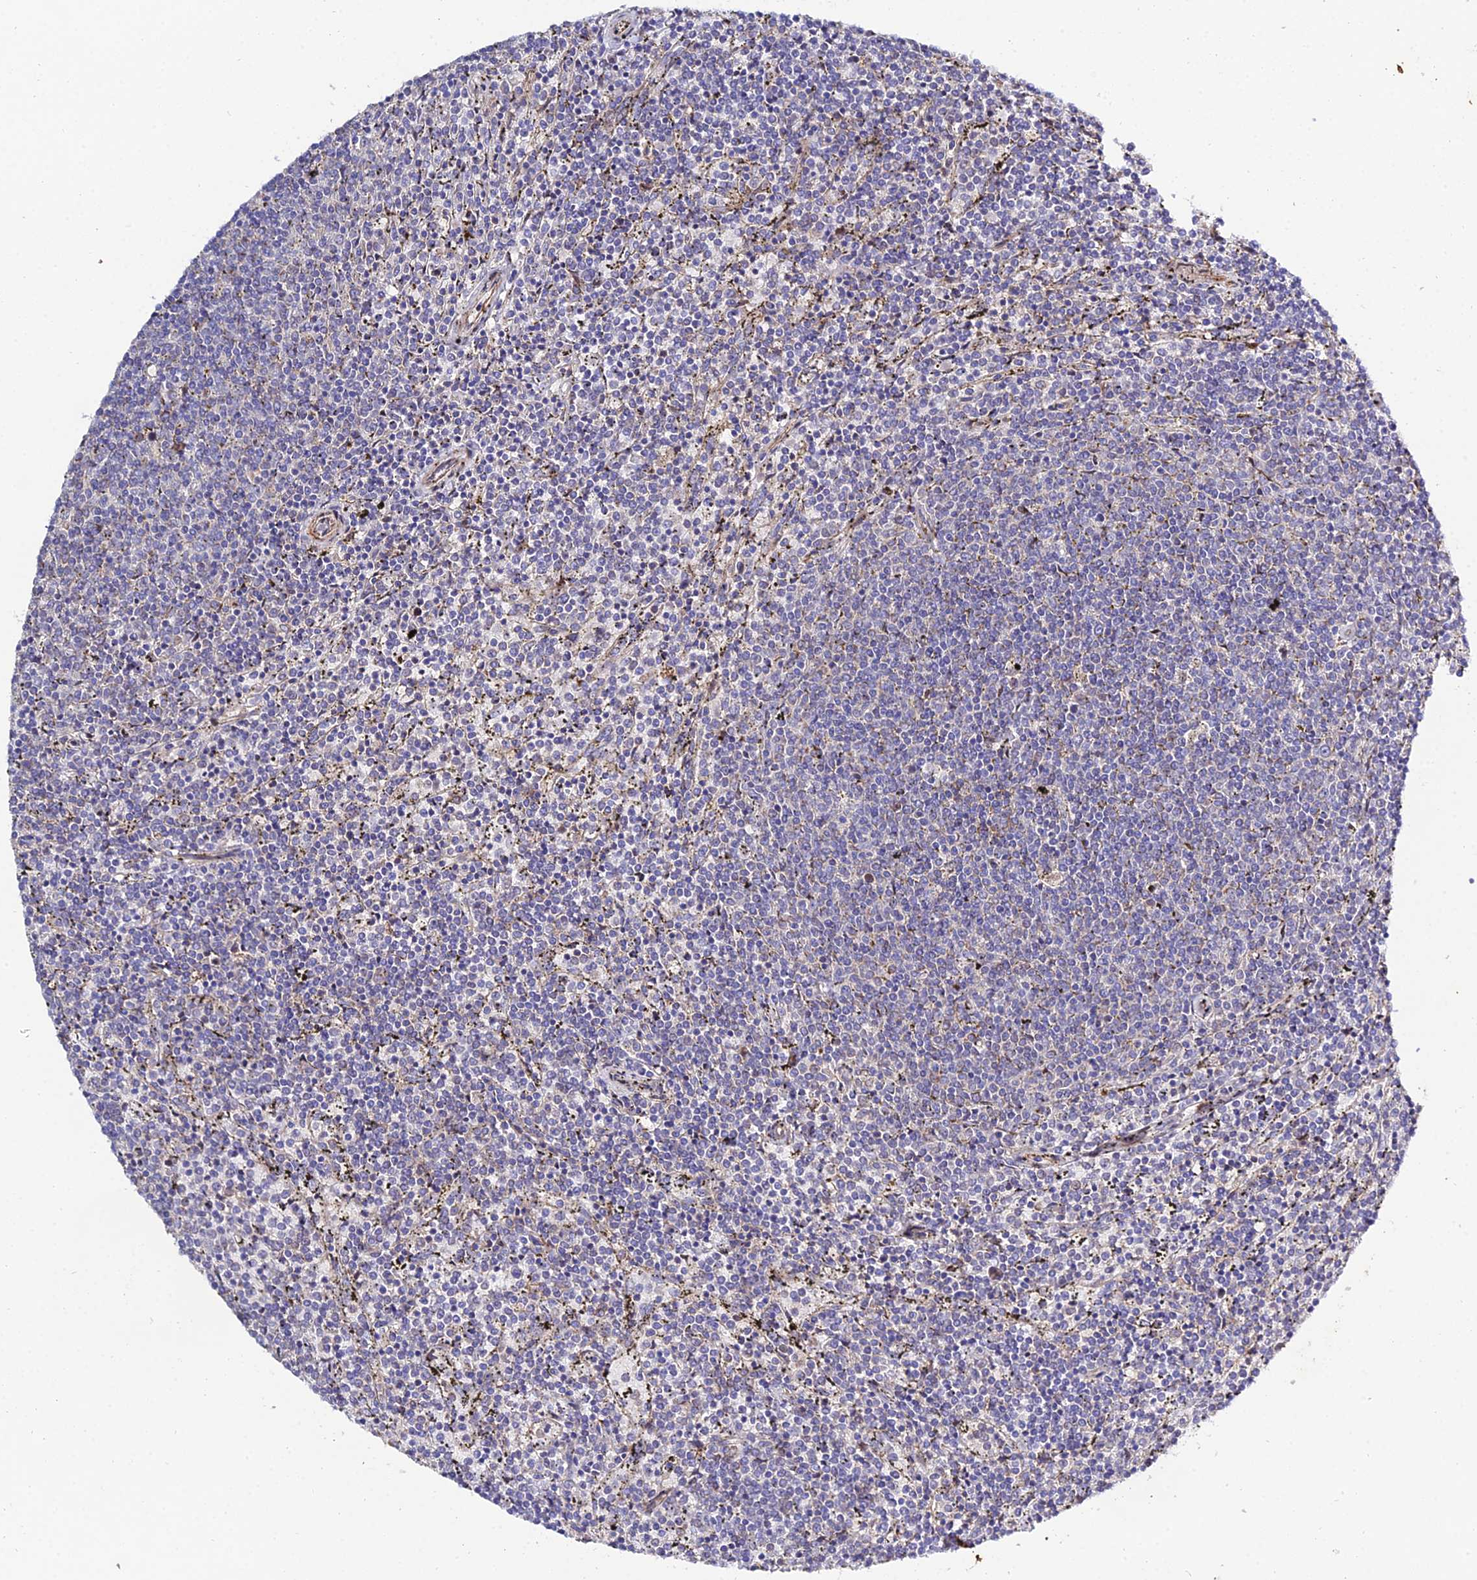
{"staining": {"intensity": "negative", "quantity": "none", "location": "none"}, "tissue": "lymphoma", "cell_type": "Tumor cells", "image_type": "cancer", "snomed": [{"axis": "morphology", "description": "Malignant lymphoma, non-Hodgkin's type, Low grade"}, {"axis": "topography", "description": "Spleen"}], "caption": "Tumor cells show no significant staining in malignant lymphoma, non-Hodgkin's type (low-grade).", "gene": "ARL6IP1", "patient": {"sex": "female", "age": 50}}